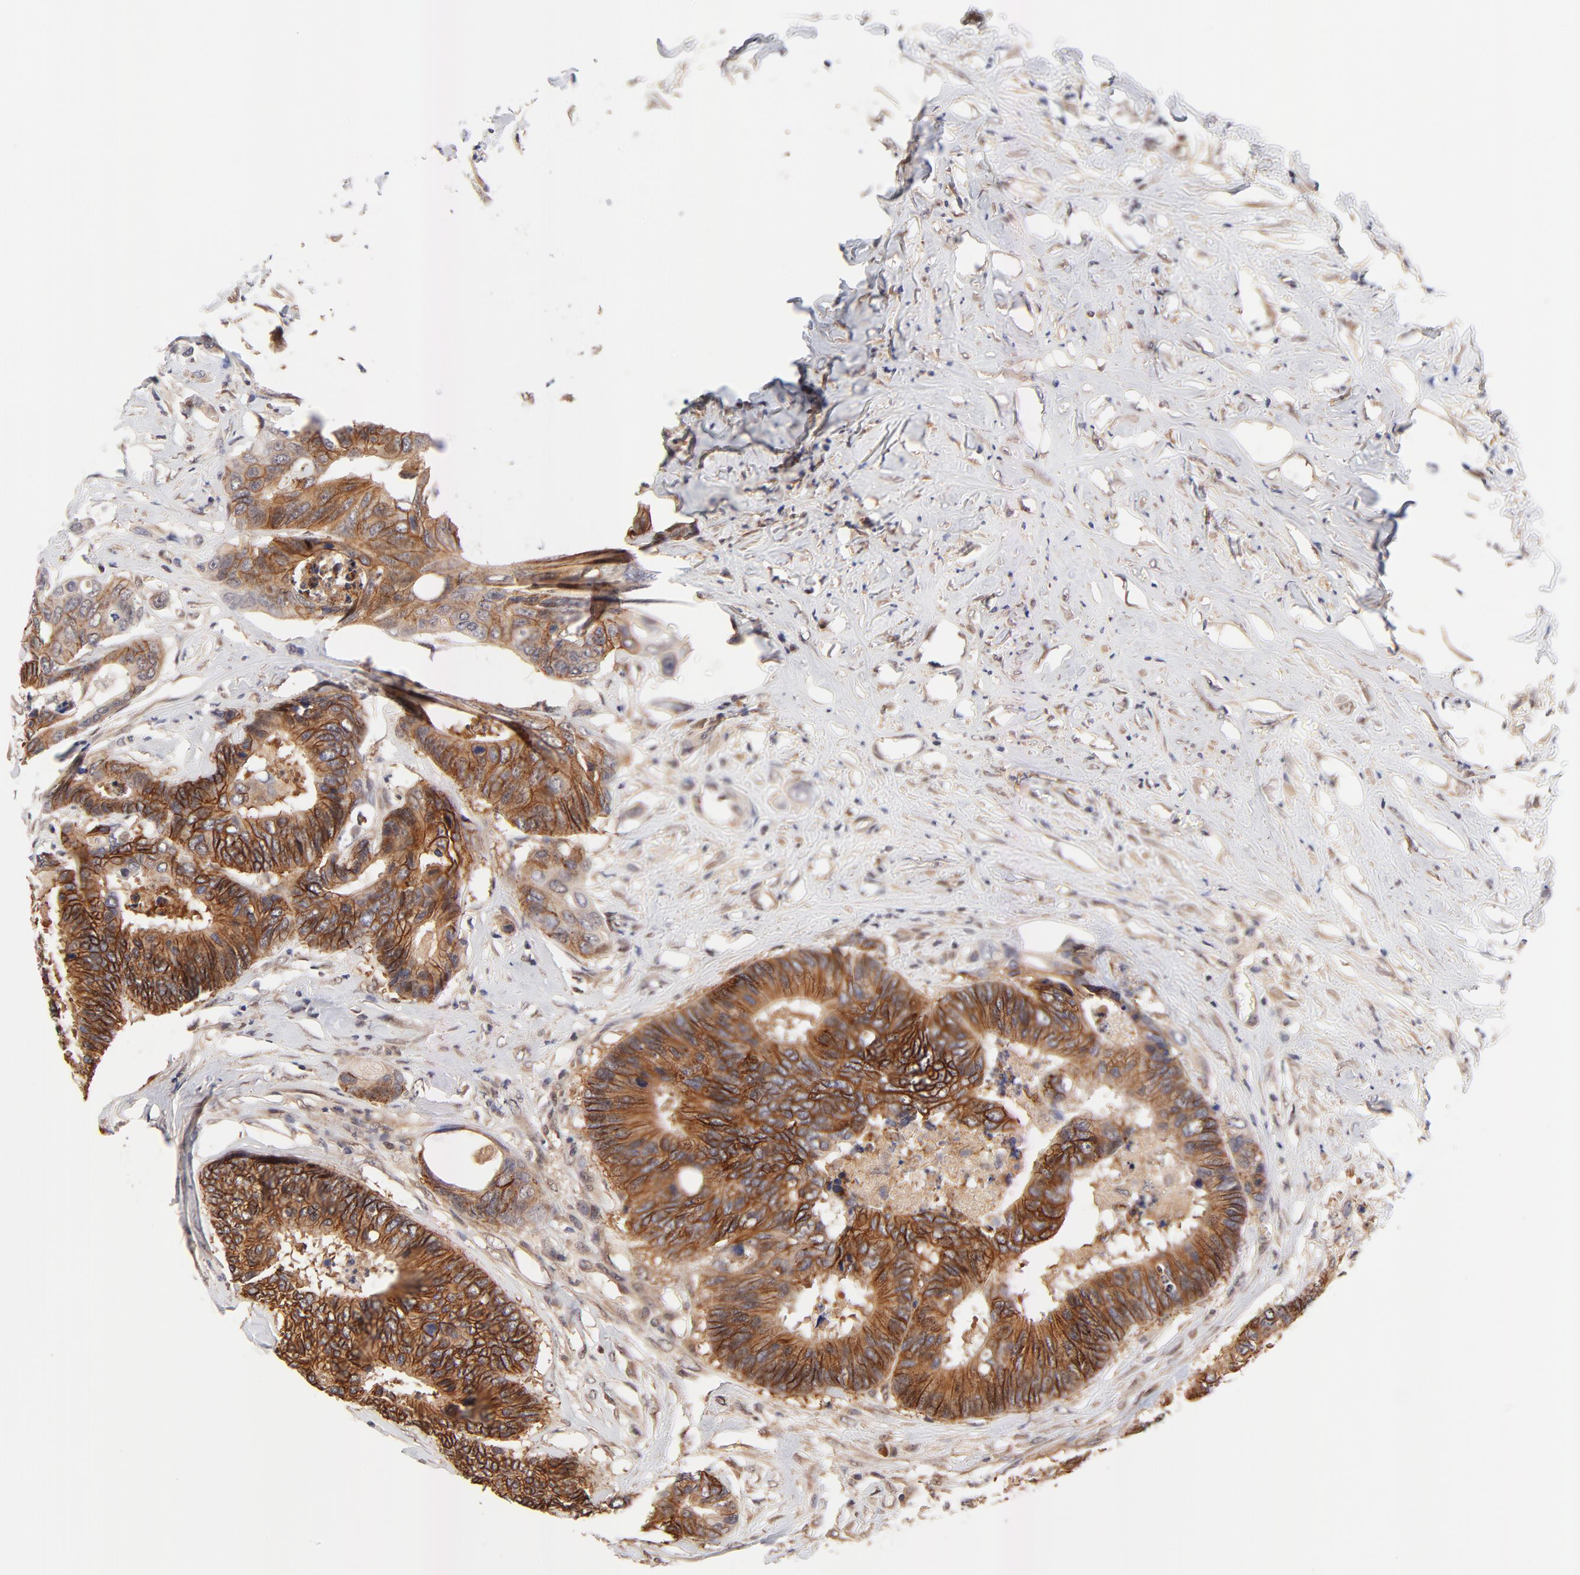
{"staining": {"intensity": "strong", "quantity": ">75%", "location": "cytoplasmic/membranous"}, "tissue": "colorectal cancer", "cell_type": "Tumor cells", "image_type": "cancer", "snomed": [{"axis": "morphology", "description": "Adenocarcinoma, NOS"}, {"axis": "topography", "description": "Rectum"}], "caption": "Protein expression by immunohistochemistry (IHC) exhibits strong cytoplasmic/membranous positivity in approximately >75% of tumor cells in colorectal adenocarcinoma. The protein of interest is stained brown, and the nuclei are stained in blue (DAB IHC with brightfield microscopy, high magnification).", "gene": "TXNL1", "patient": {"sex": "male", "age": 55}}